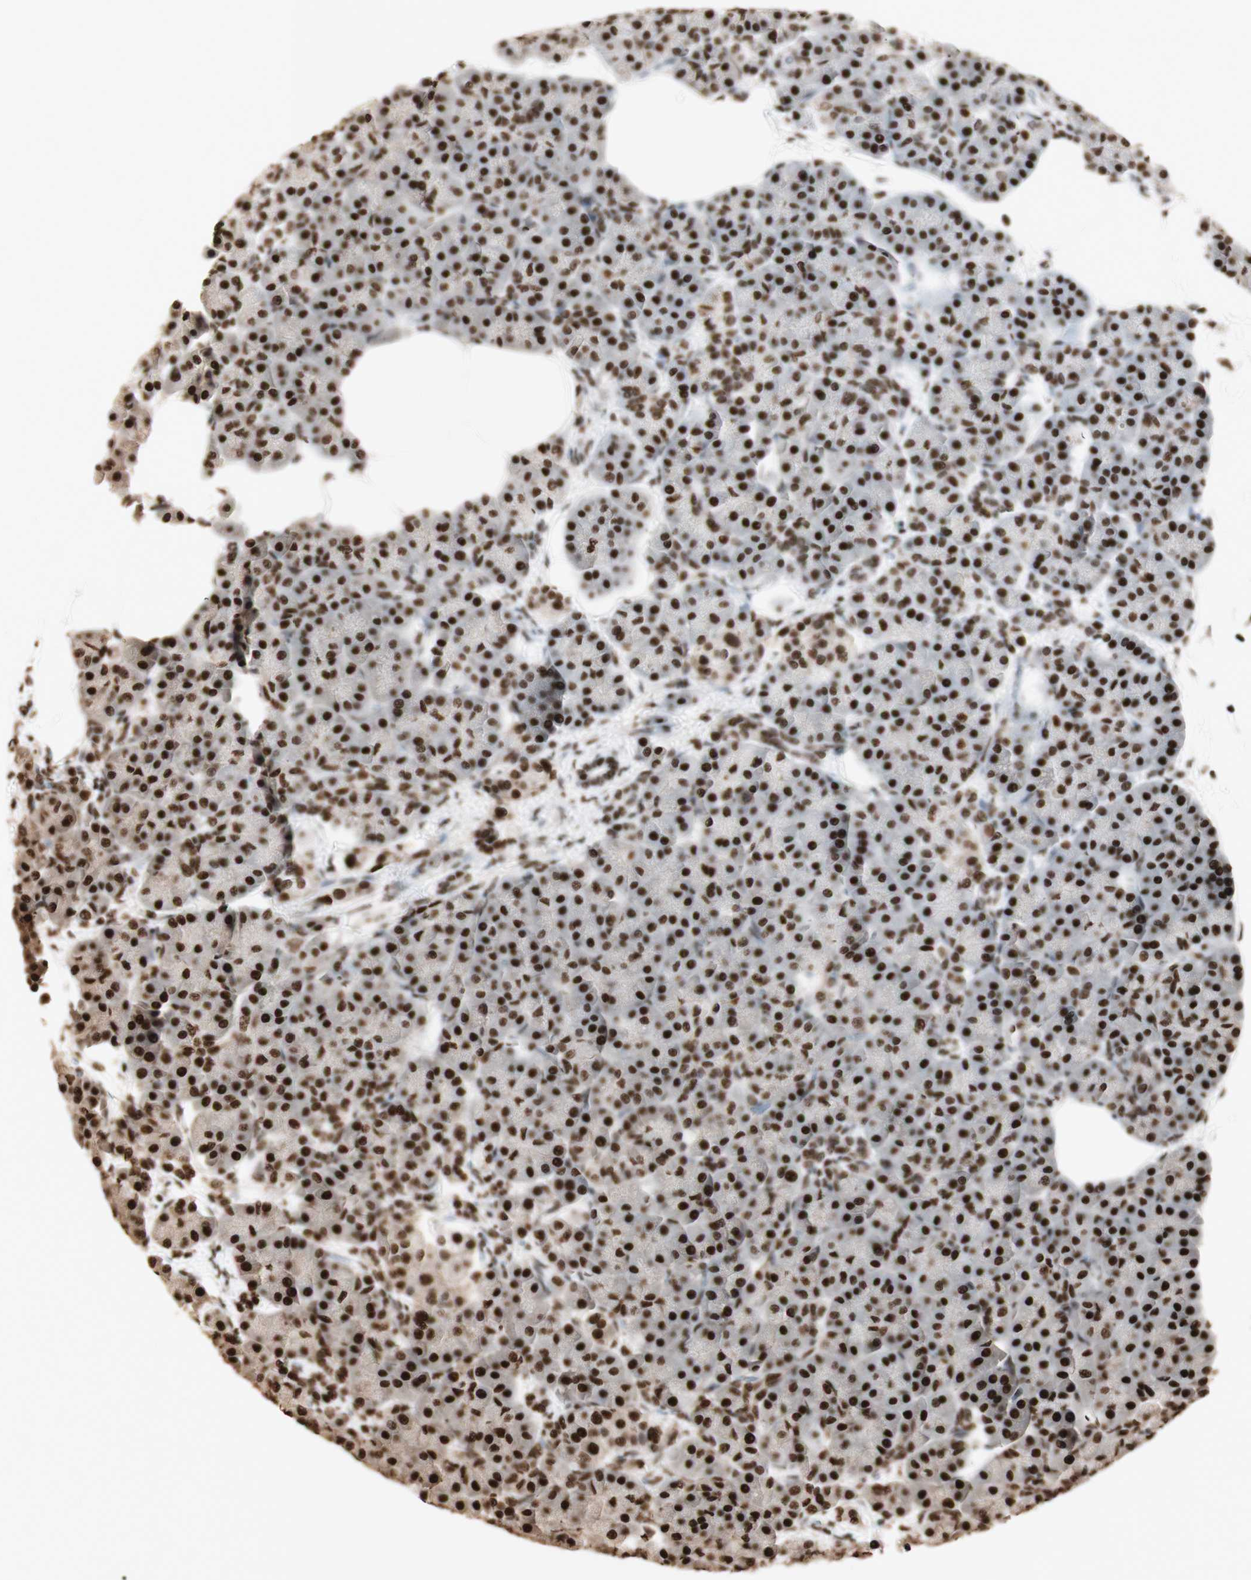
{"staining": {"intensity": "strong", "quantity": ">75%", "location": "nuclear"}, "tissue": "pancreas", "cell_type": "Exocrine glandular cells", "image_type": "normal", "snomed": [{"axis": "morphology", "description": "Normal tissue, NOS"}, {"axis": "topography", "description": "Pancreas"}], "caption": "An immunohistochemistry (IHC) photomicrograph of normal tissue is shown. Protein staining in brown labels strong nuclear positivity in pancreas within exocrine glandular cells.", "gene": "HNRNPA2B1", "patient": {"sex": "female", "age": 70}}